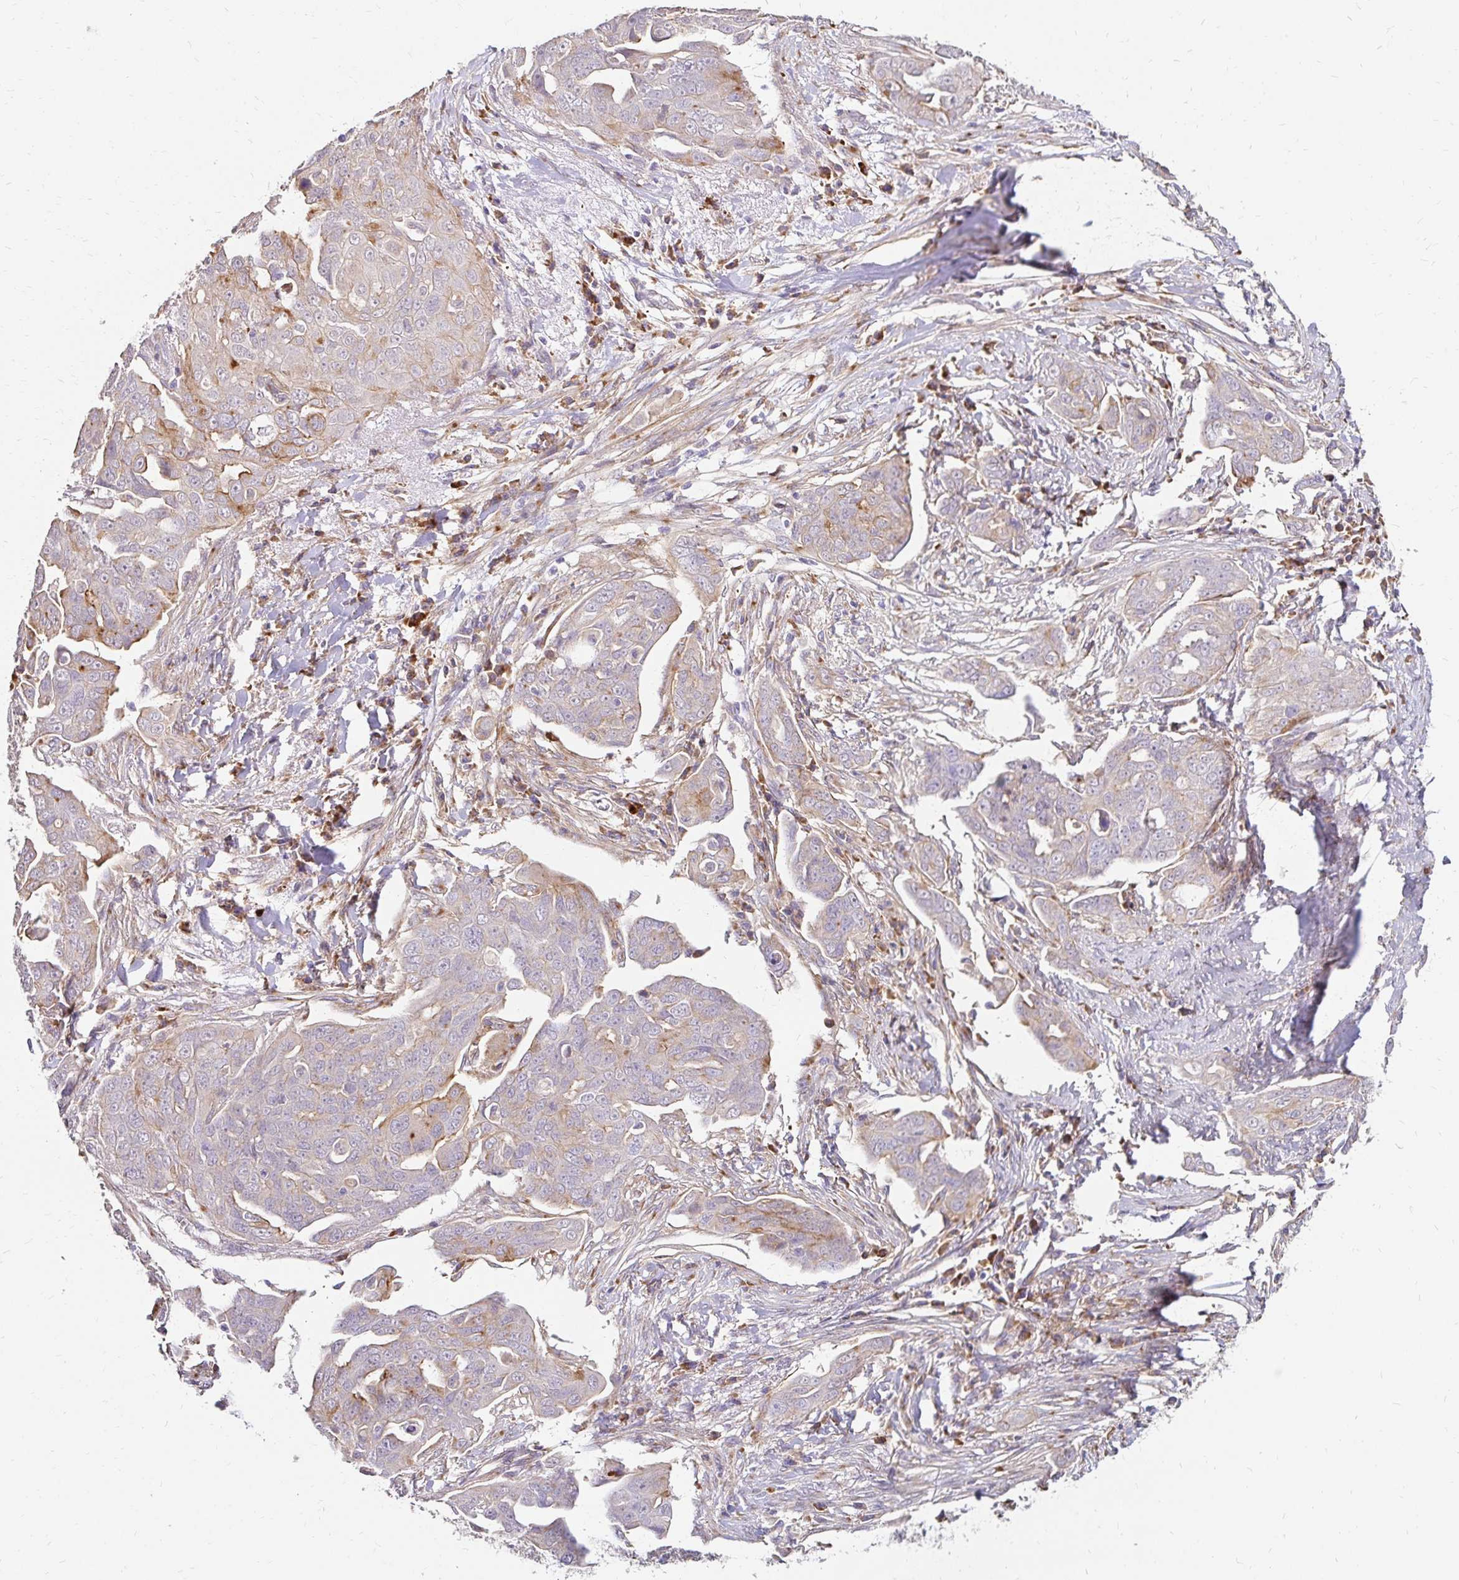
{"staining": {"intensity": "weak", "quantity": "<25%", "location": "cytoplasmic/membranous"}, "tissue": "ovarian cancer", "cell_type": "Tumor cells", "image_type": "cancer", "snomed": [{"axis": "morphology", "description": "Carcinoma, endometroid"}, {"axis": "topography", "description": "Ovary"}], "caption": "Ovarian cancer was stained to show a protein in brown. There is no significant positivity in tumor cells.", "gene": "PRIMA1", "patient": {"sex": "female", "age": 70}}